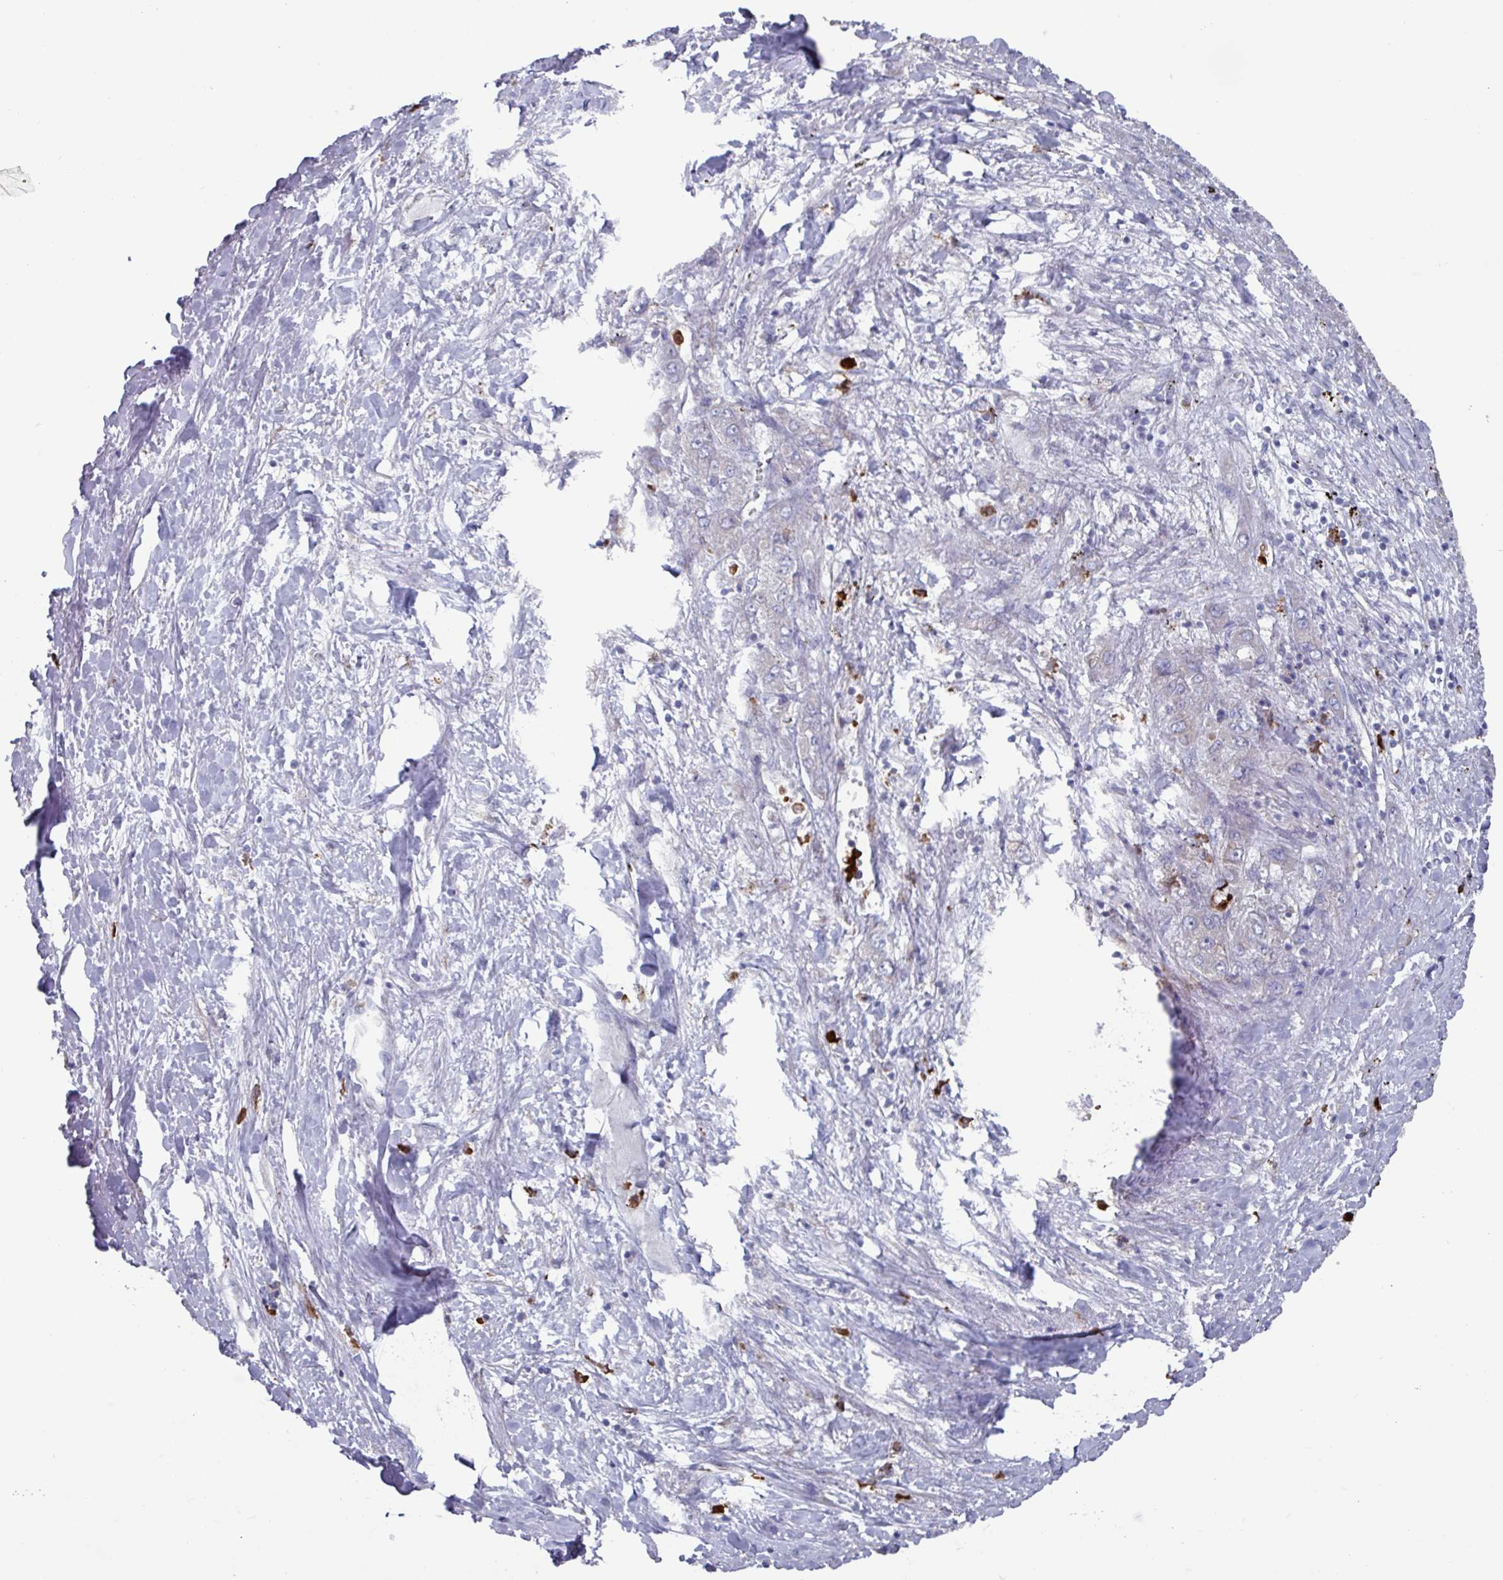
{"staining": {"intensity": "negative", "quantity": "none", "location": "none"}, "tissue": "liver cancer", "cell_type": "Tumor cells", "image_type": "cancer", "snomed": [{"axis": "morphology", "description": "Carcinoma, Hepatocellular, NOS"}, {"axis": "topography", "description": "Liver"}], "caption": "Tumor cells show no significant protein staining in hepatocellular carcinoma (liver).", "gene": "UQCC2", "patient": {"sex": "female", "age": 73}}